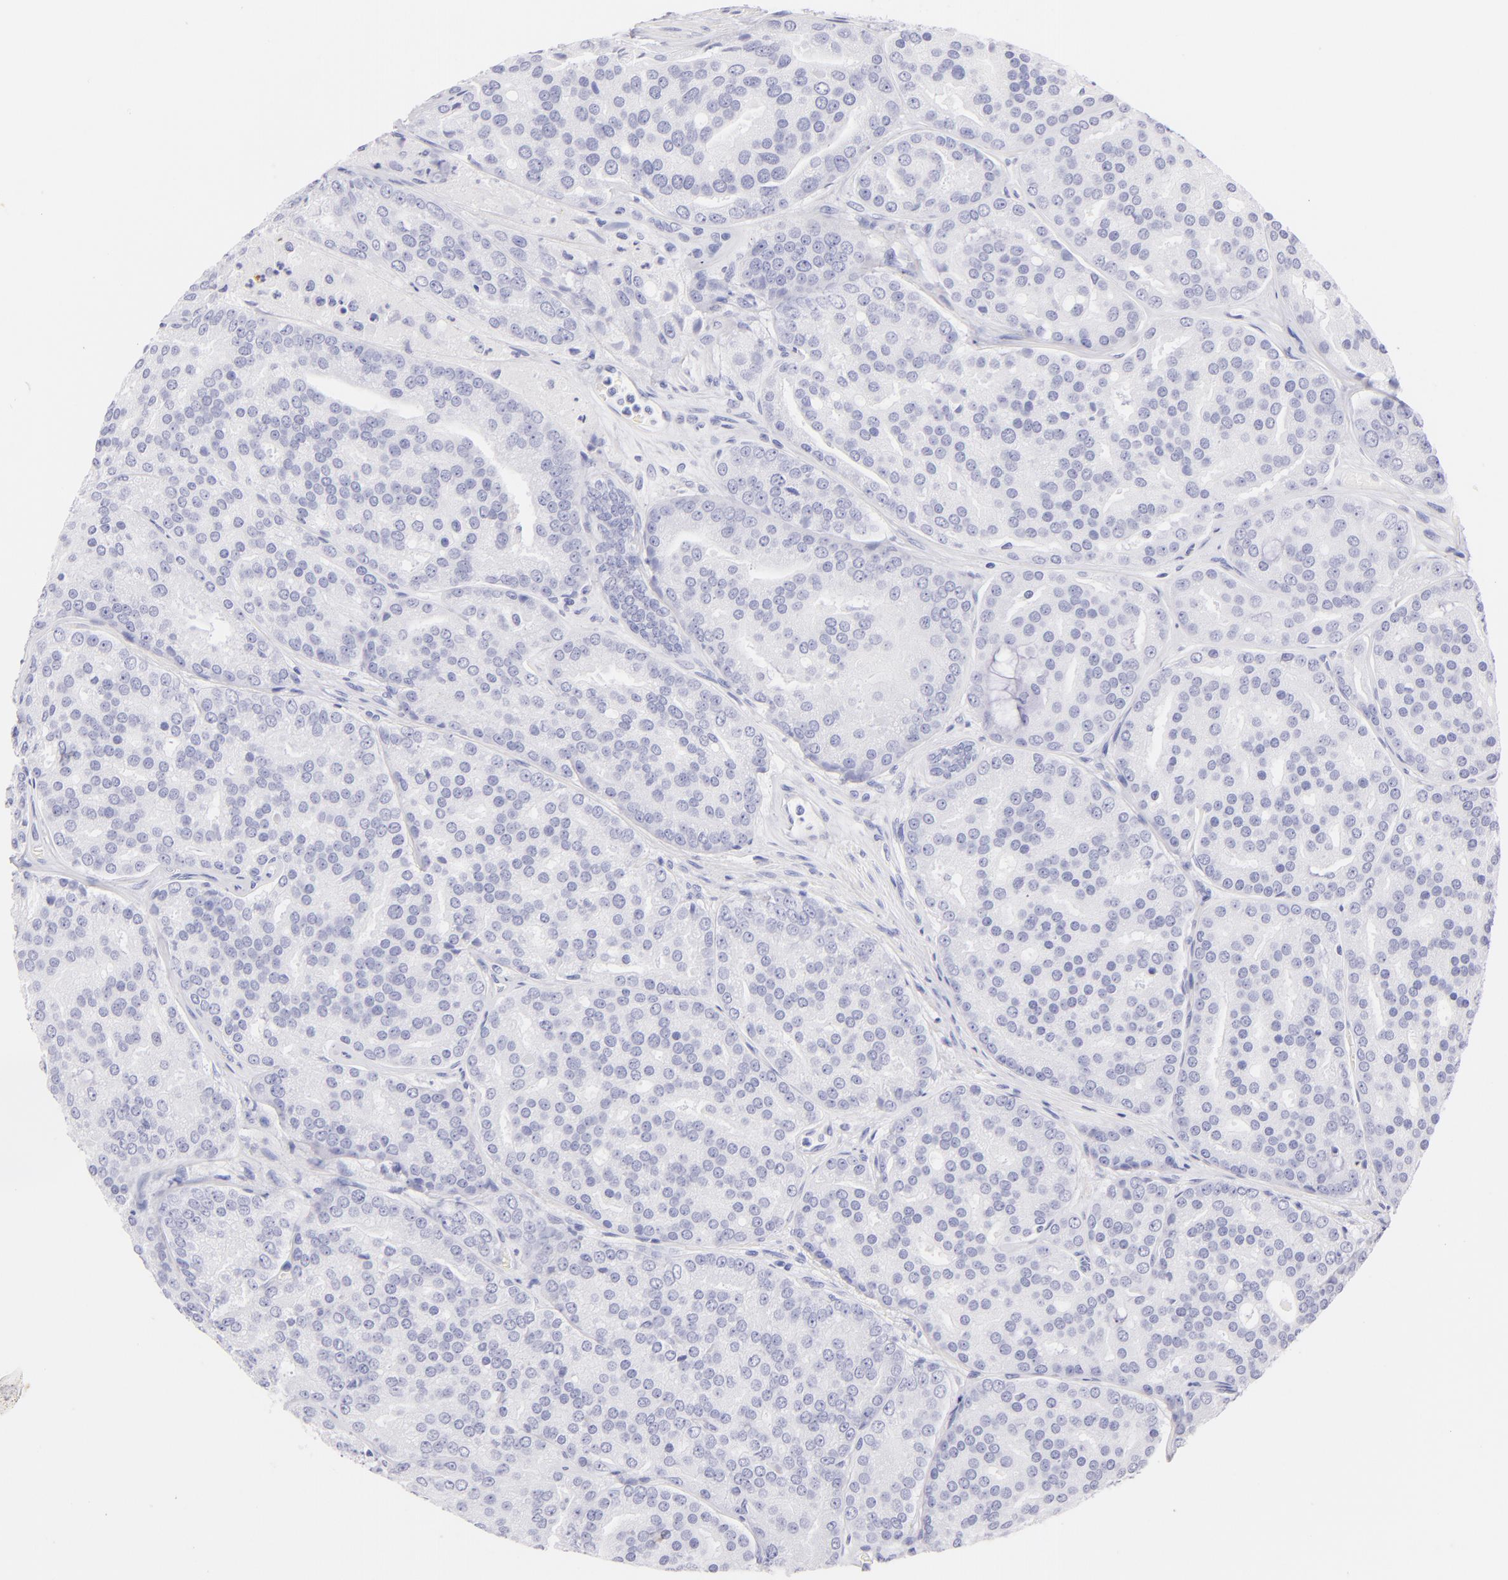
{"staining": {"intensity": "negative", "quantity": "none", "location": "none"}, "tissue": "prostate cancer", "cell_type": "Tumor cells", "image_type": "cancer", "snomed": [{"axis": "morphology", "description": "Adenocarcinoma, High grade"}, {"axis": "topography", "description": "Prostate"}], "caption": "This is an immunohistochemistry photomicrograph of prostate cancer (high-grade adenocarcinoma). There is no positivity in tumor cells.", "gene": "SDC1", "patient": {"sex": "male", "age": 64}}